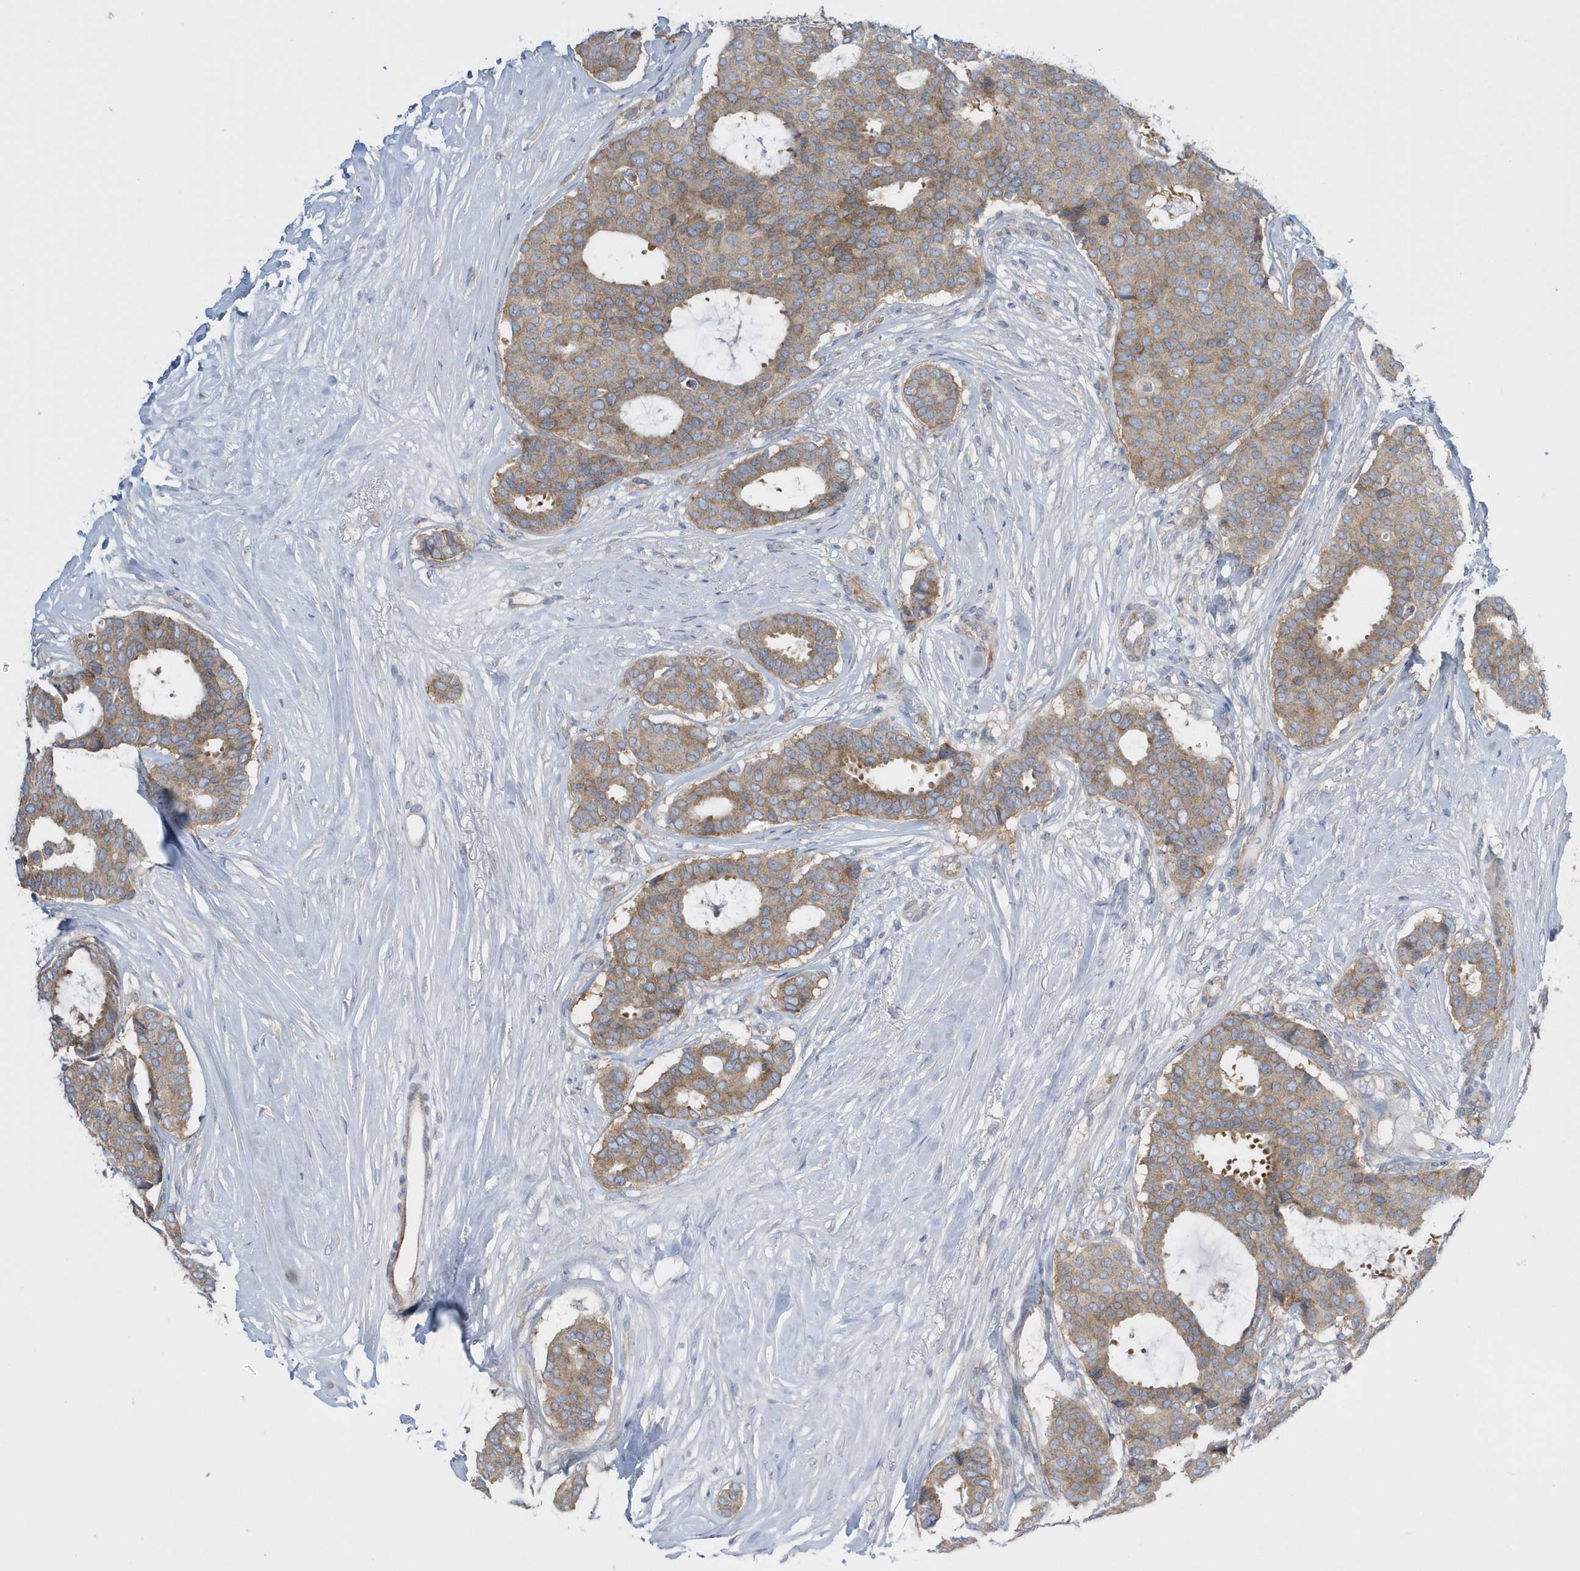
{"staining": {"intensity": "weak", "quantity": ">75%", "location": "cytoplasmic/membranous"}, "tissue": "breast cancer", "cell_type": "Tumor cells", "image_type": "cancer", "snomed": [{"axis": "morphology", "description": "Duct carcinoma"}, {"axis": "topography", "description": "Breast"}], "caption": "This histopathology image reveals immunohistochemistry staining of human breast cancer, with low weak cytoplasmic/membranous positivity in about >75% of tumor cells.", "gene": "EIF3C", "patient": {"sex": "female", "age": 75}}